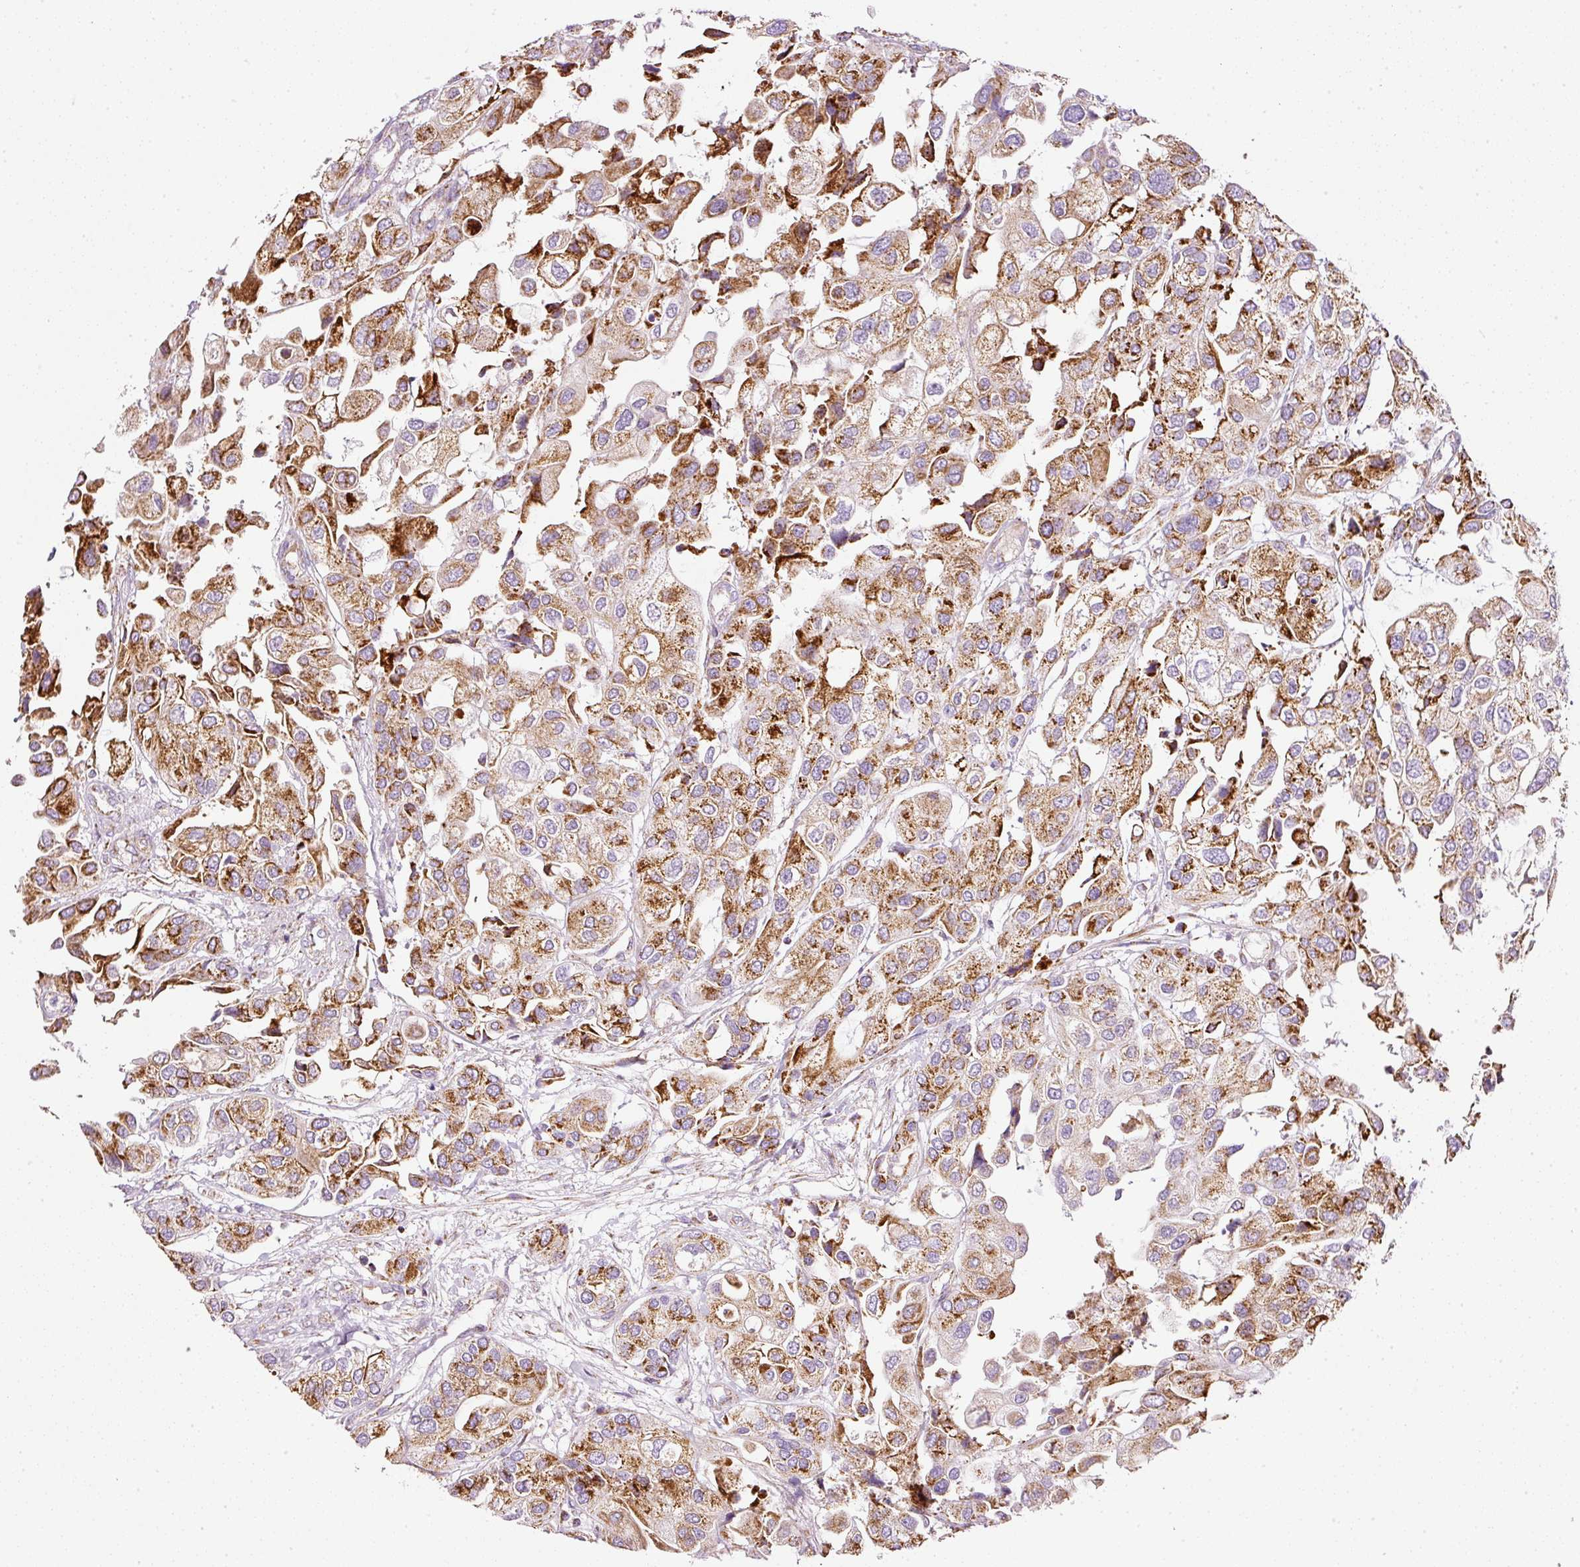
{"staining": {"intensity": "moderate", "quantity": ">75%", "location": "cytoplasmic/membranous"}, "tissue": "urothelial cancer", "cell_type": "Tumor cells", "image_type": "cancer", "snomed": [{"axis": "morphology", "description": "Urothelial carcinoma, High grade"}, {"axis": "topography", "description": "Urinary bladder"}], "caption": "Brown immunohistochemical staining in human urothelial cancer exhibits moderate cytoplasmic/membranous positivity in approximately >75% of tumor cells.", "gene": "SDHA", "patient": {"sex": "female", "age": 64}}